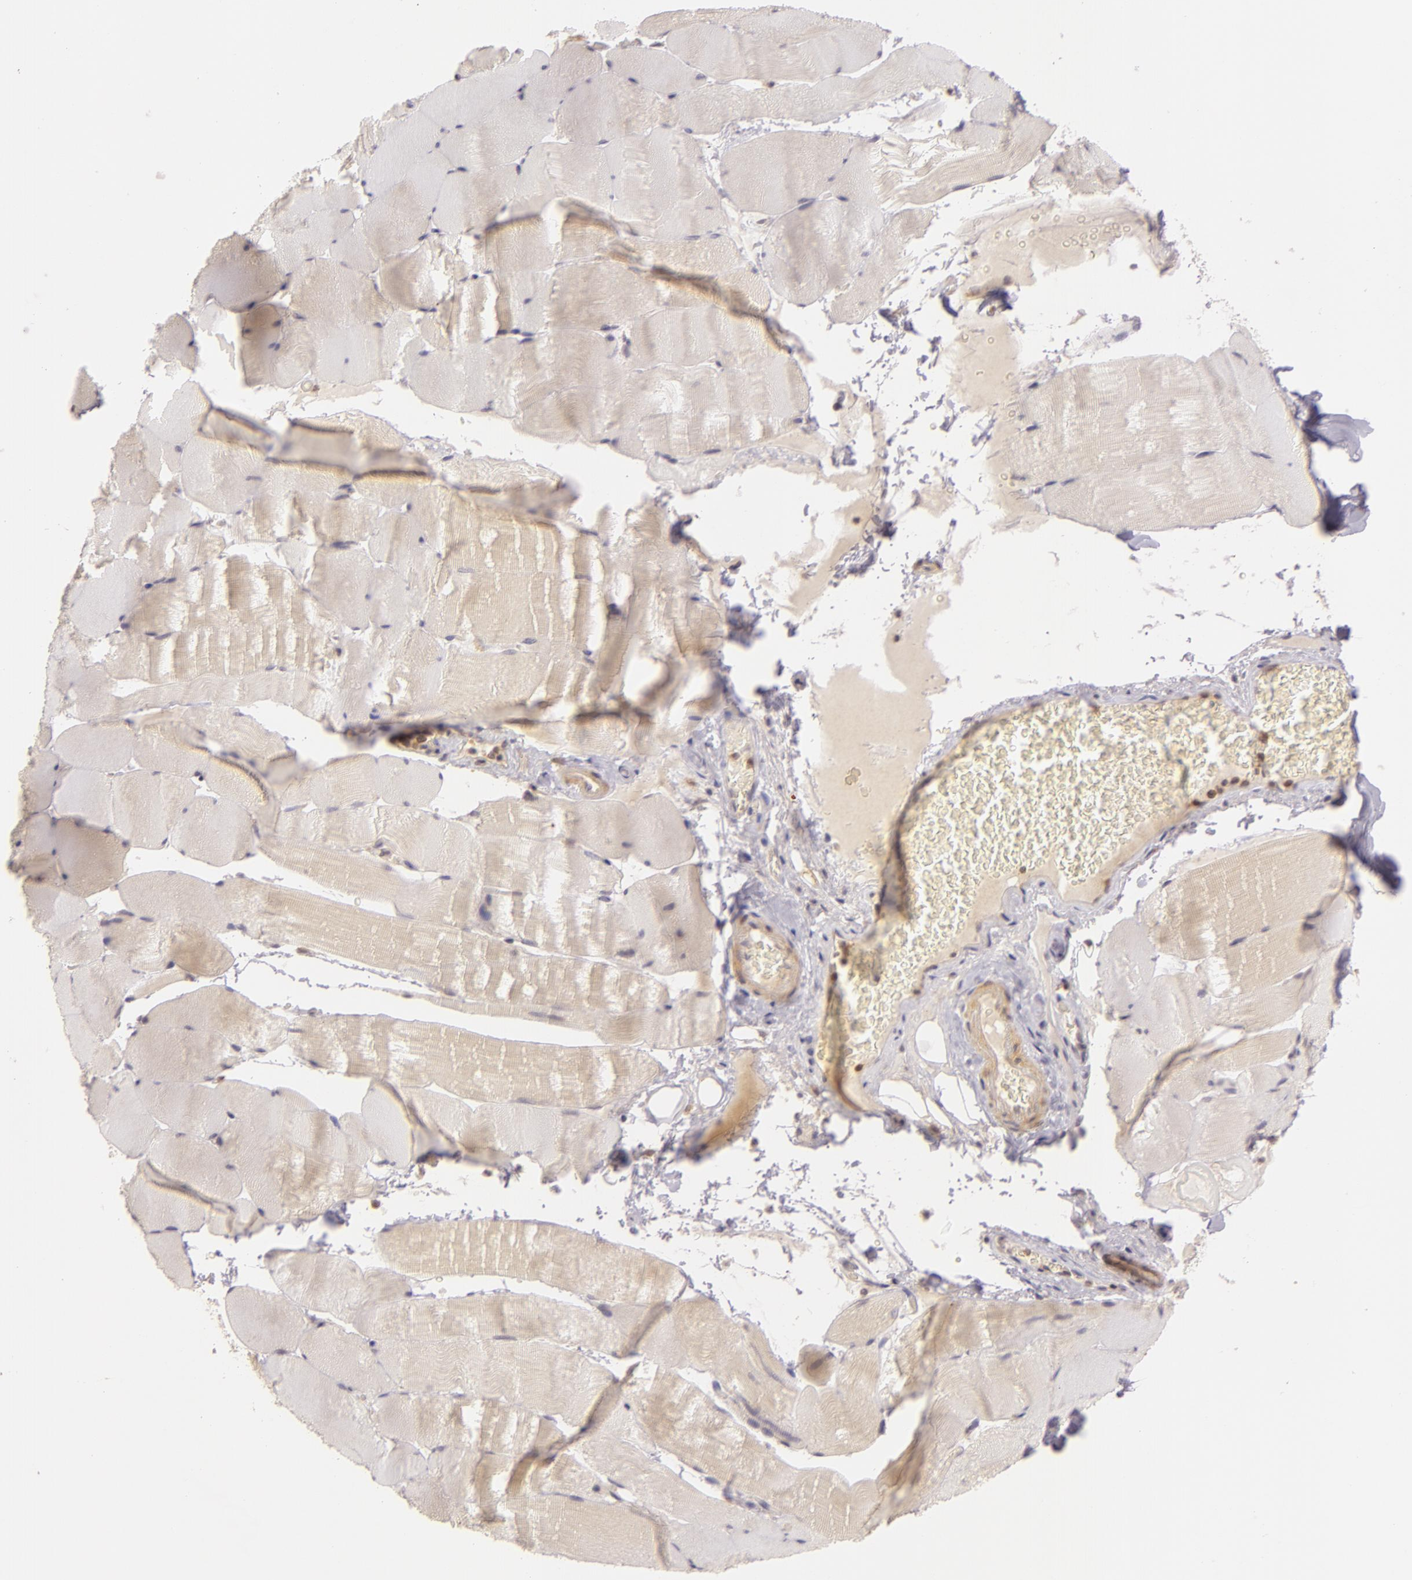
{"staining": {"intensity": "negative", "quantity": "none", "location": "none"}, "tissue": "skeletal muscle", "cell_type": "Myocytes", "image_type": "normal", "snomed": [{"axis": "morphology", "description": "Normal tissue, NOS"}, {"axis": "topography", "description": "Skeletal muscle"}], "caption": "Myocytes show no significant positivity in unremarkable skeletal muscle.", "gene": "PPP1R3F", "patient": {"sex": "male", "age": 62}}